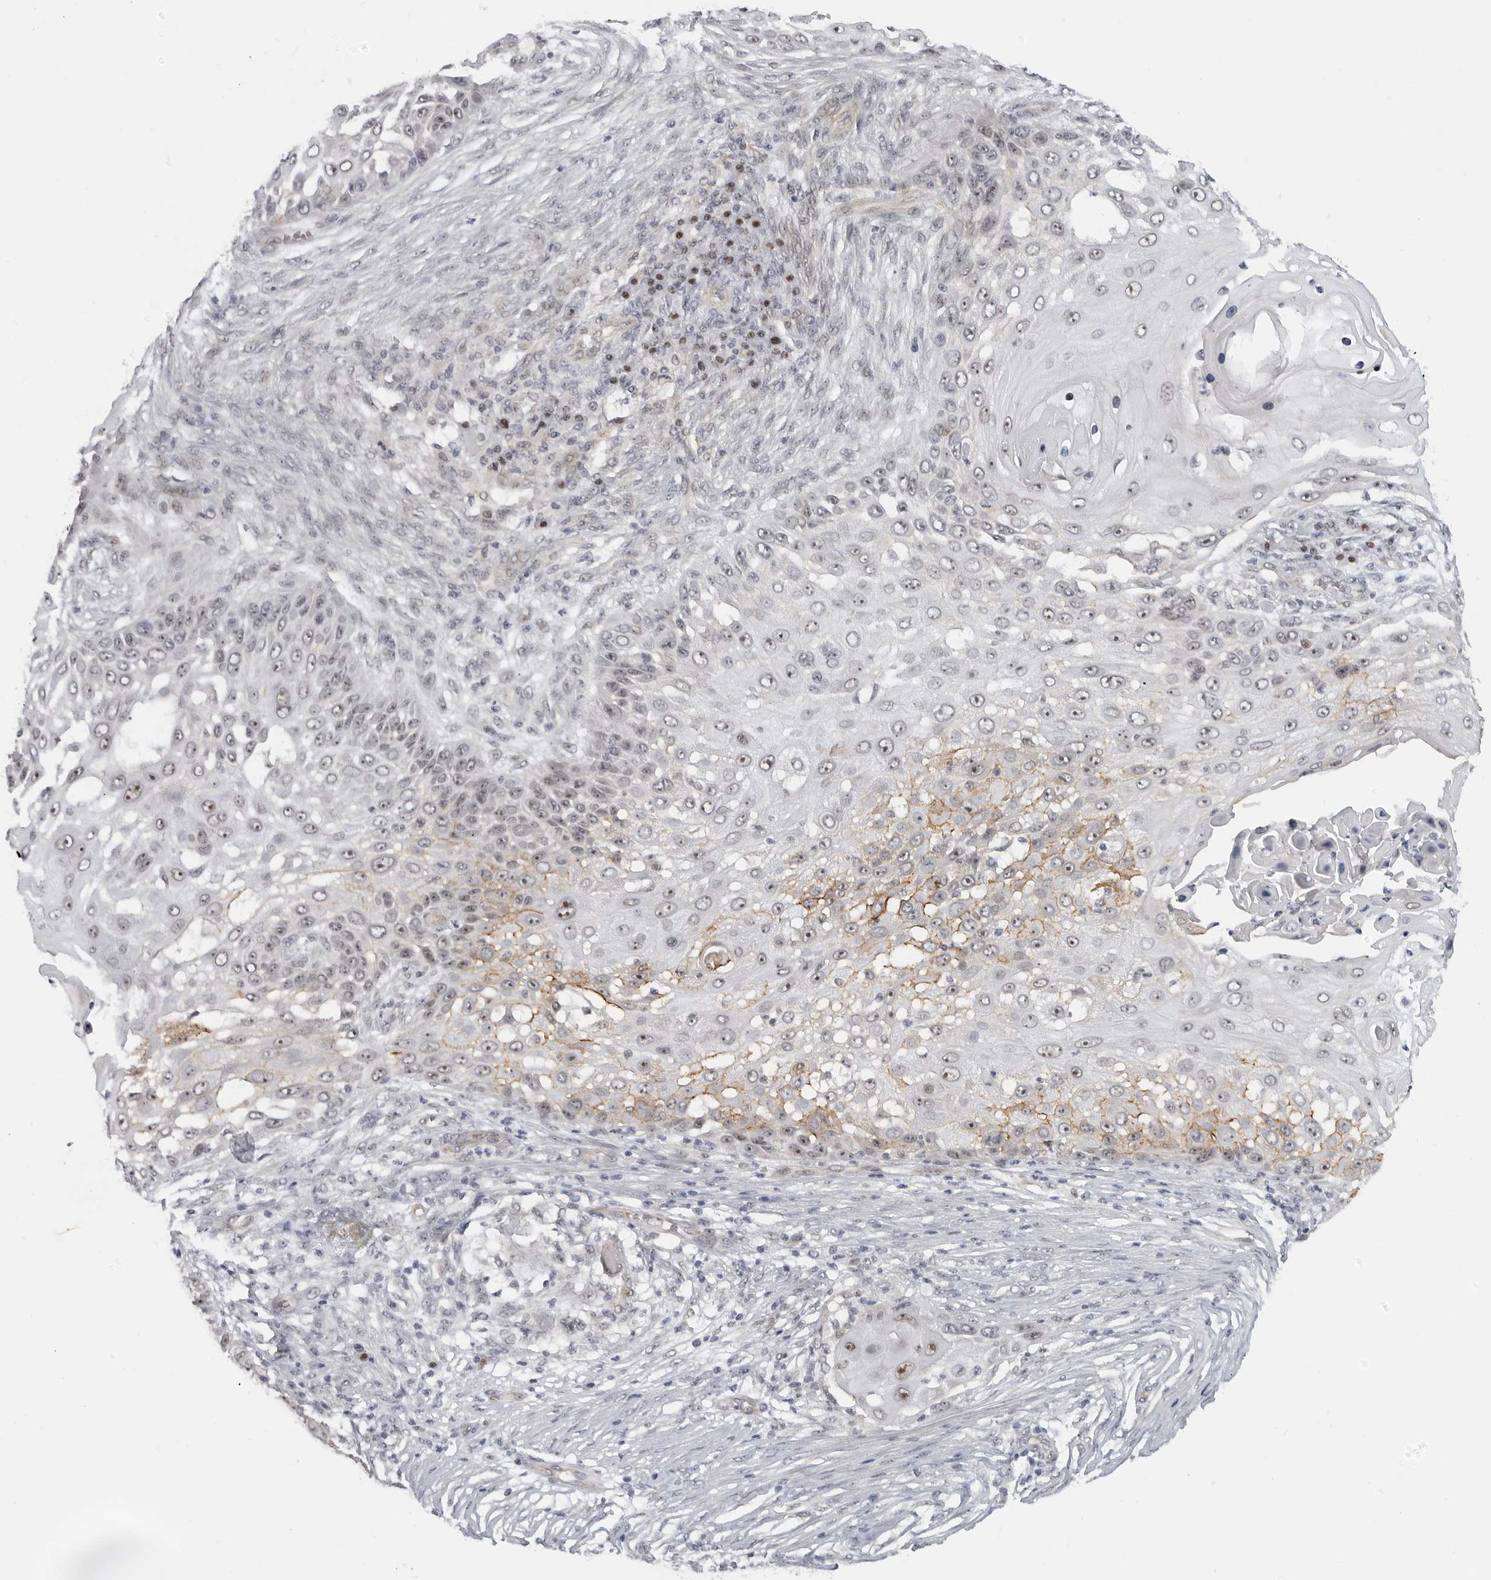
{"staining": {"intensity": "moderate", "quantity": "25%-75%", "location": "nuclear"}, "tissue": "skin cancer", "cell_type": "Tumor cells", "image_type": "cancer", "snomed": [{"axis": "morphology", "description": "Squamous cell carcinoma, NOS"}, {"axis": "topography", "description": "Skin"}], "caption": "Human squamous cell carcinoma (skin) stained for a protein (brown) exhibits moderate nuclear positive expression in about 25%-75% of tumor cells.", "gene": "CEP295NL", "patient": {"sex": "female", "age": 44}}